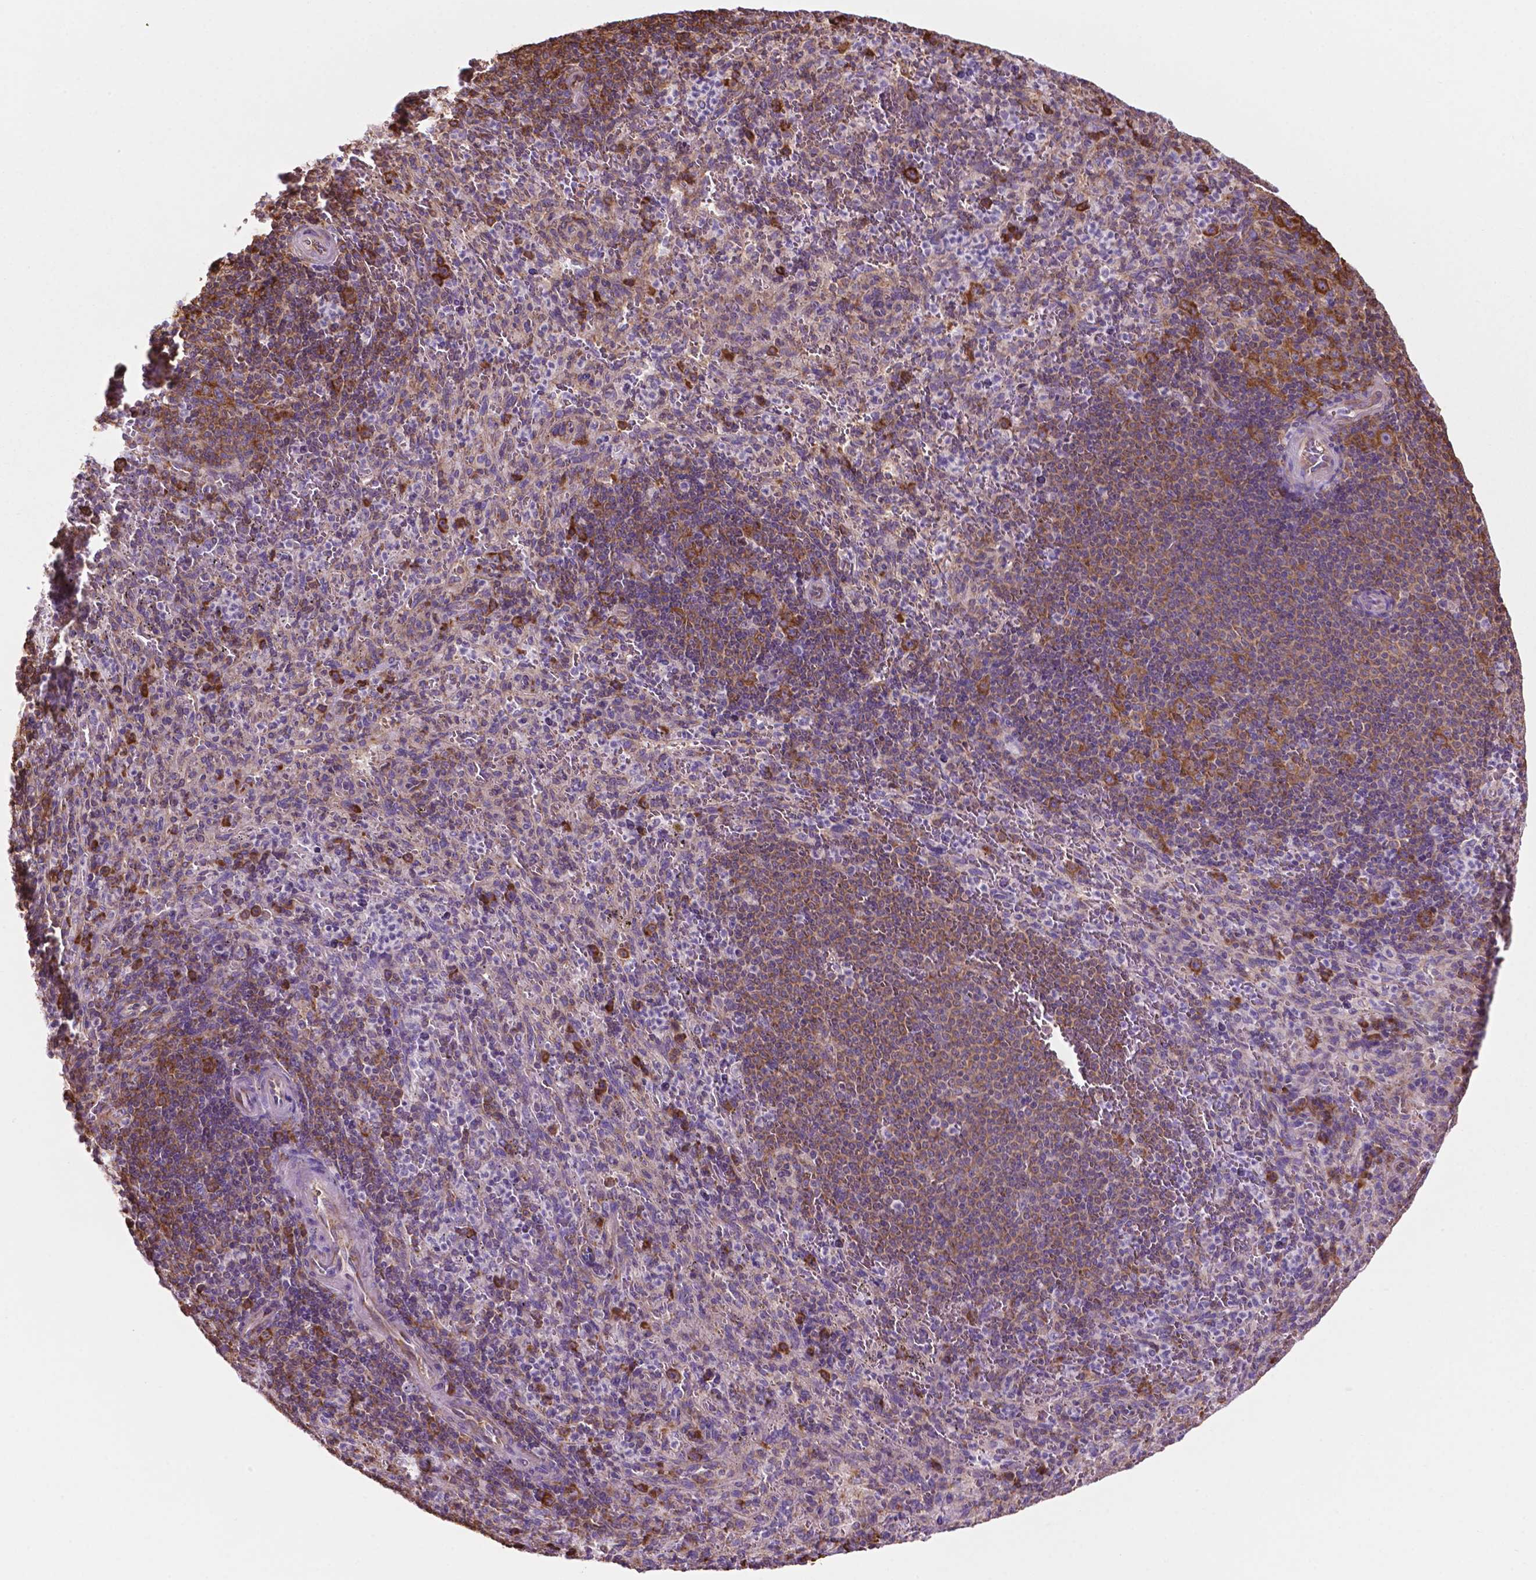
{"staining": {"intensity": "weak", "quantity": "<25%", "location": "cytoplasmic/membranous"}, "tissue": "spleen", "cell_type": "Cells in red pulp", "image_type": "normal", "snomed": [{"axis": "morphology", "description": "Normal tissue, NOS"}, {"axis": "topography", "description": "Spleen"}], "caption": "Image shows no protein staining in cells in red pulp of benign spleen. (Brightfield microscopy of DAB (3,3'-diaminobenzidine) immunohistochemistry at high magnification).", "gene": "RPL29", "patient": {"sex": "male", "age": 57}}